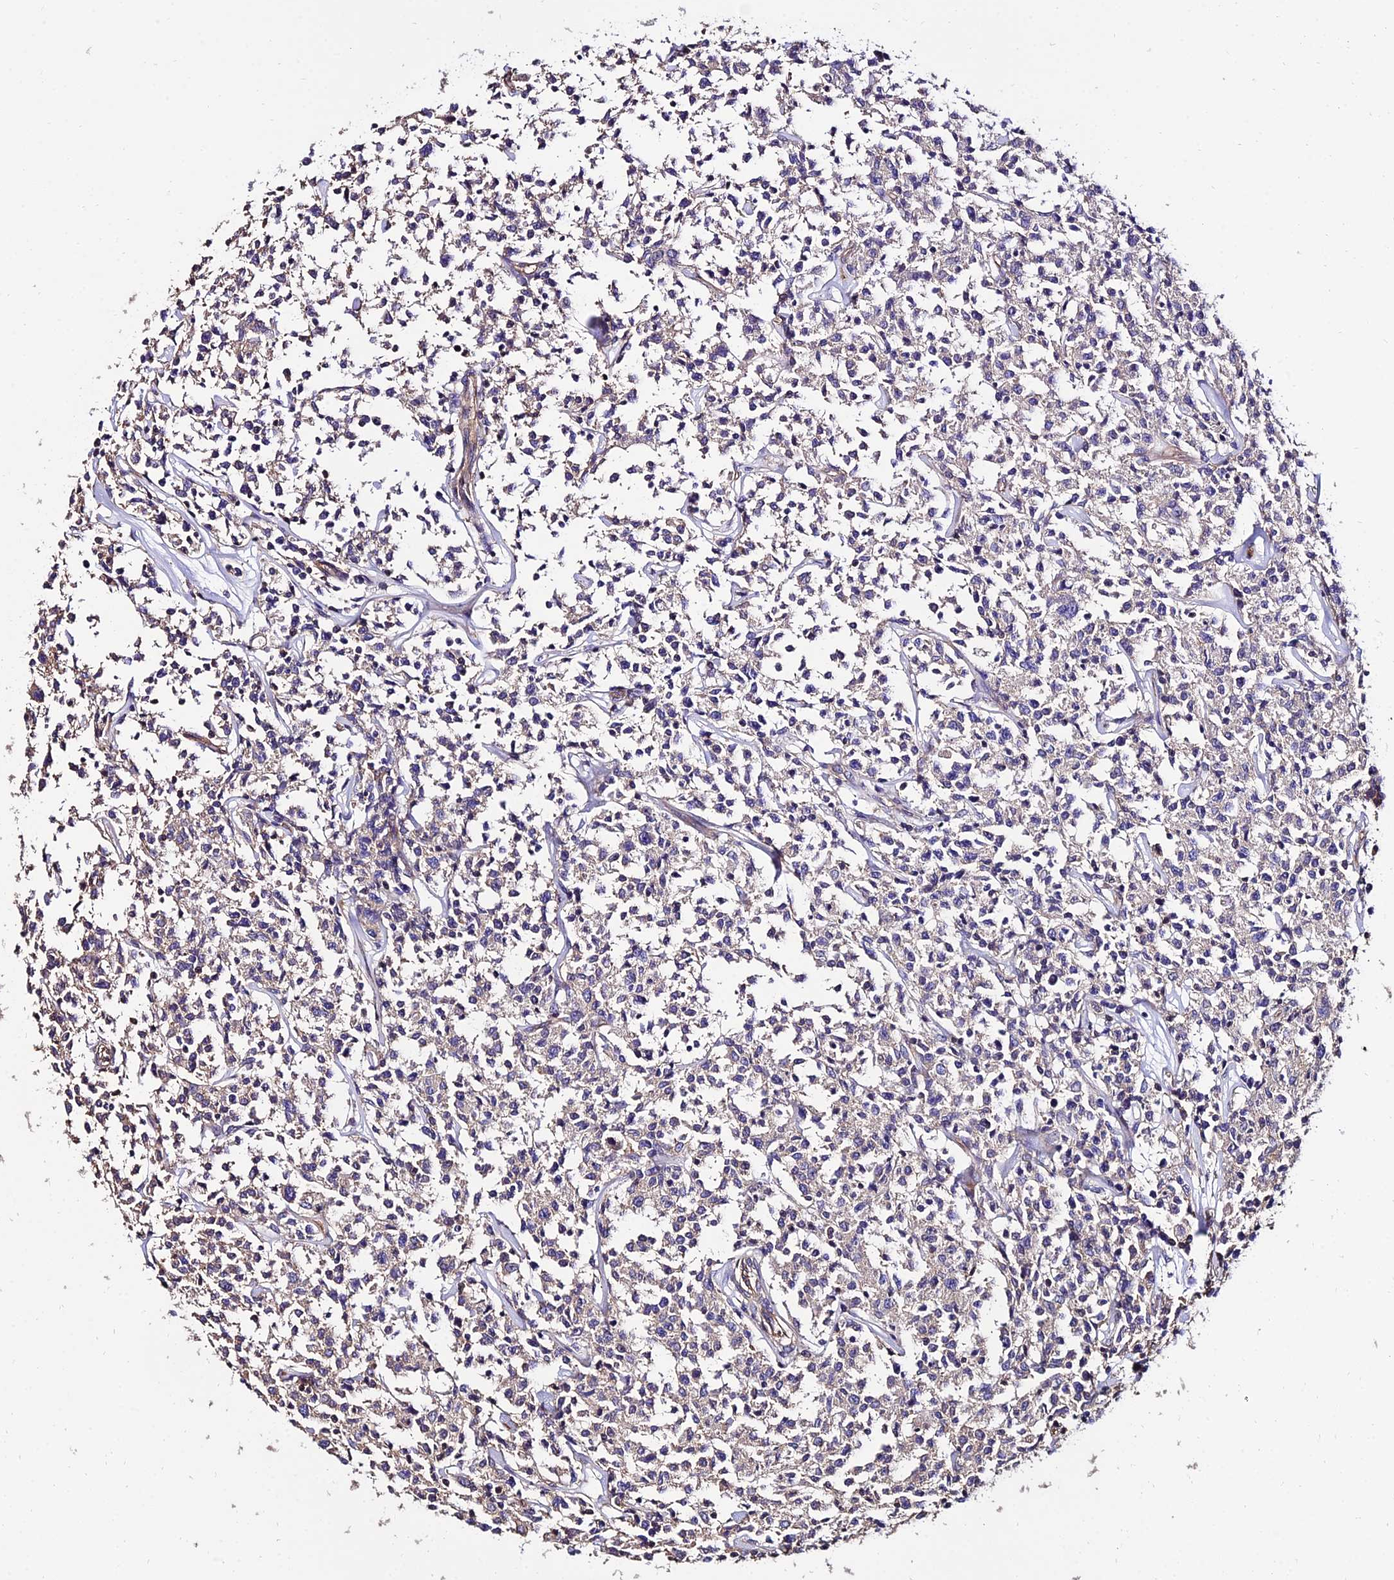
{"staining": {"intensity": "negative", "quantity": "none", "location": "none"}, "tissue": "lymphoma", "cell_type": "Tumor cells", "image_type": "cancer", "snomed": [{"axis": "morphology", "description": "Malignant lymphoma, non-Hodgkin's type, Low grade"}, {"axis": "topography", "description": "Small intestine"}], "caption": "DAB (3,3'-diaminobenzidine) immunohistochemical staining of human lymphoma exhibits no significant expression in tumor cells.", "gene": "CALM2", "patient": {"sex": "female", "age": 59}}